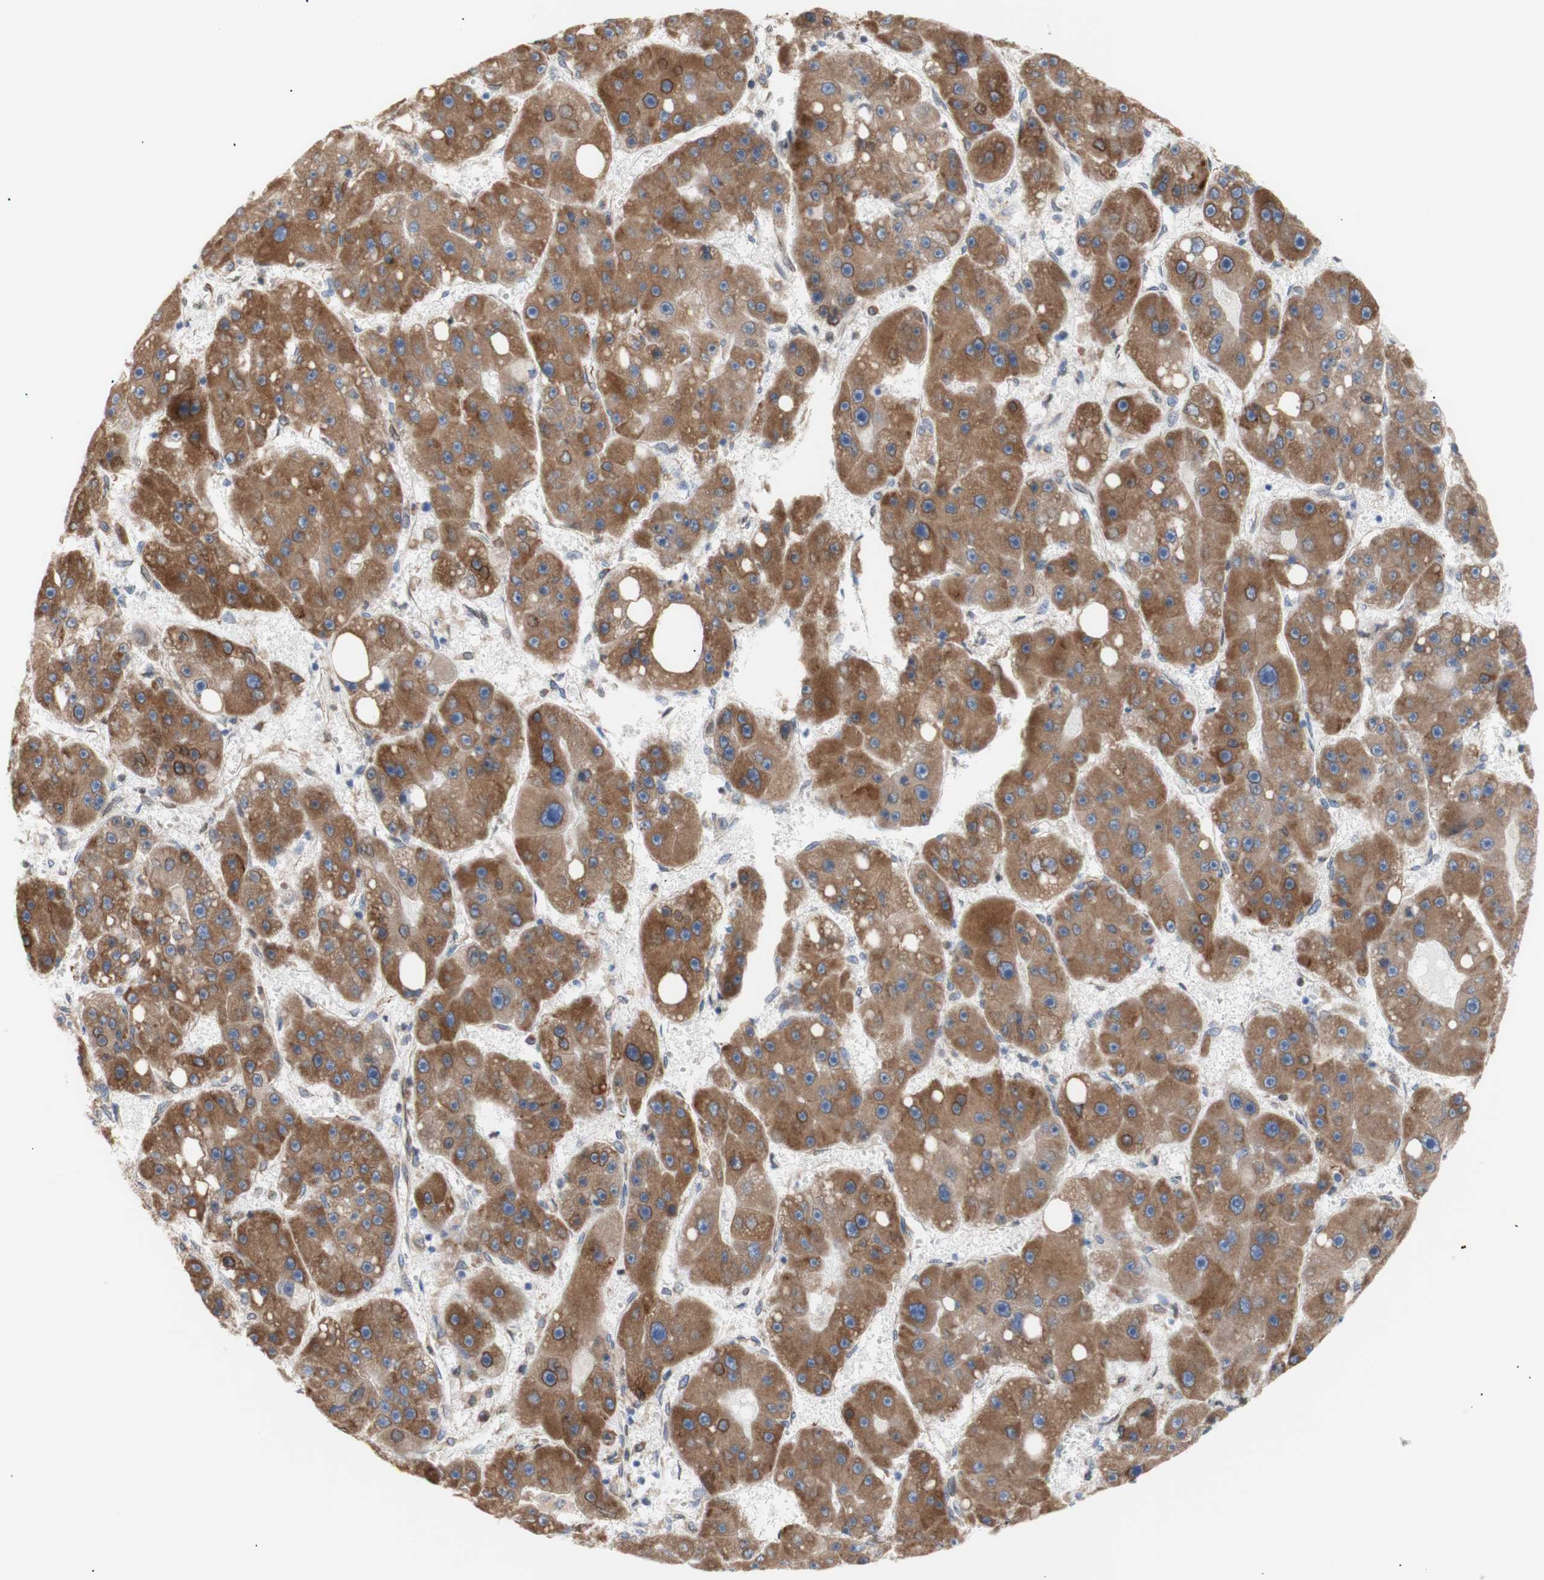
{"staining": {"intensity": "moderate", "quantity": ">75%", "location": "cytoplasmic/membranous"}, "tissue": "liver cancer", "cell_type": "Tumor cells", "image_type": "cancer", "snomed": [{"axis": "morphology", "description": "Carcinoma, Hepatocellular, NOS"}, {"axis": "topography", "description": "Liver"}], "caption": "An image of hepatocellular carcinoma (liver) stained for a protein exhibits moderate cytoplasmic/membranous brown staining in tumor cells.", "gene": "ERLIN1", "patient": {"sex": "female", "age": 61}}